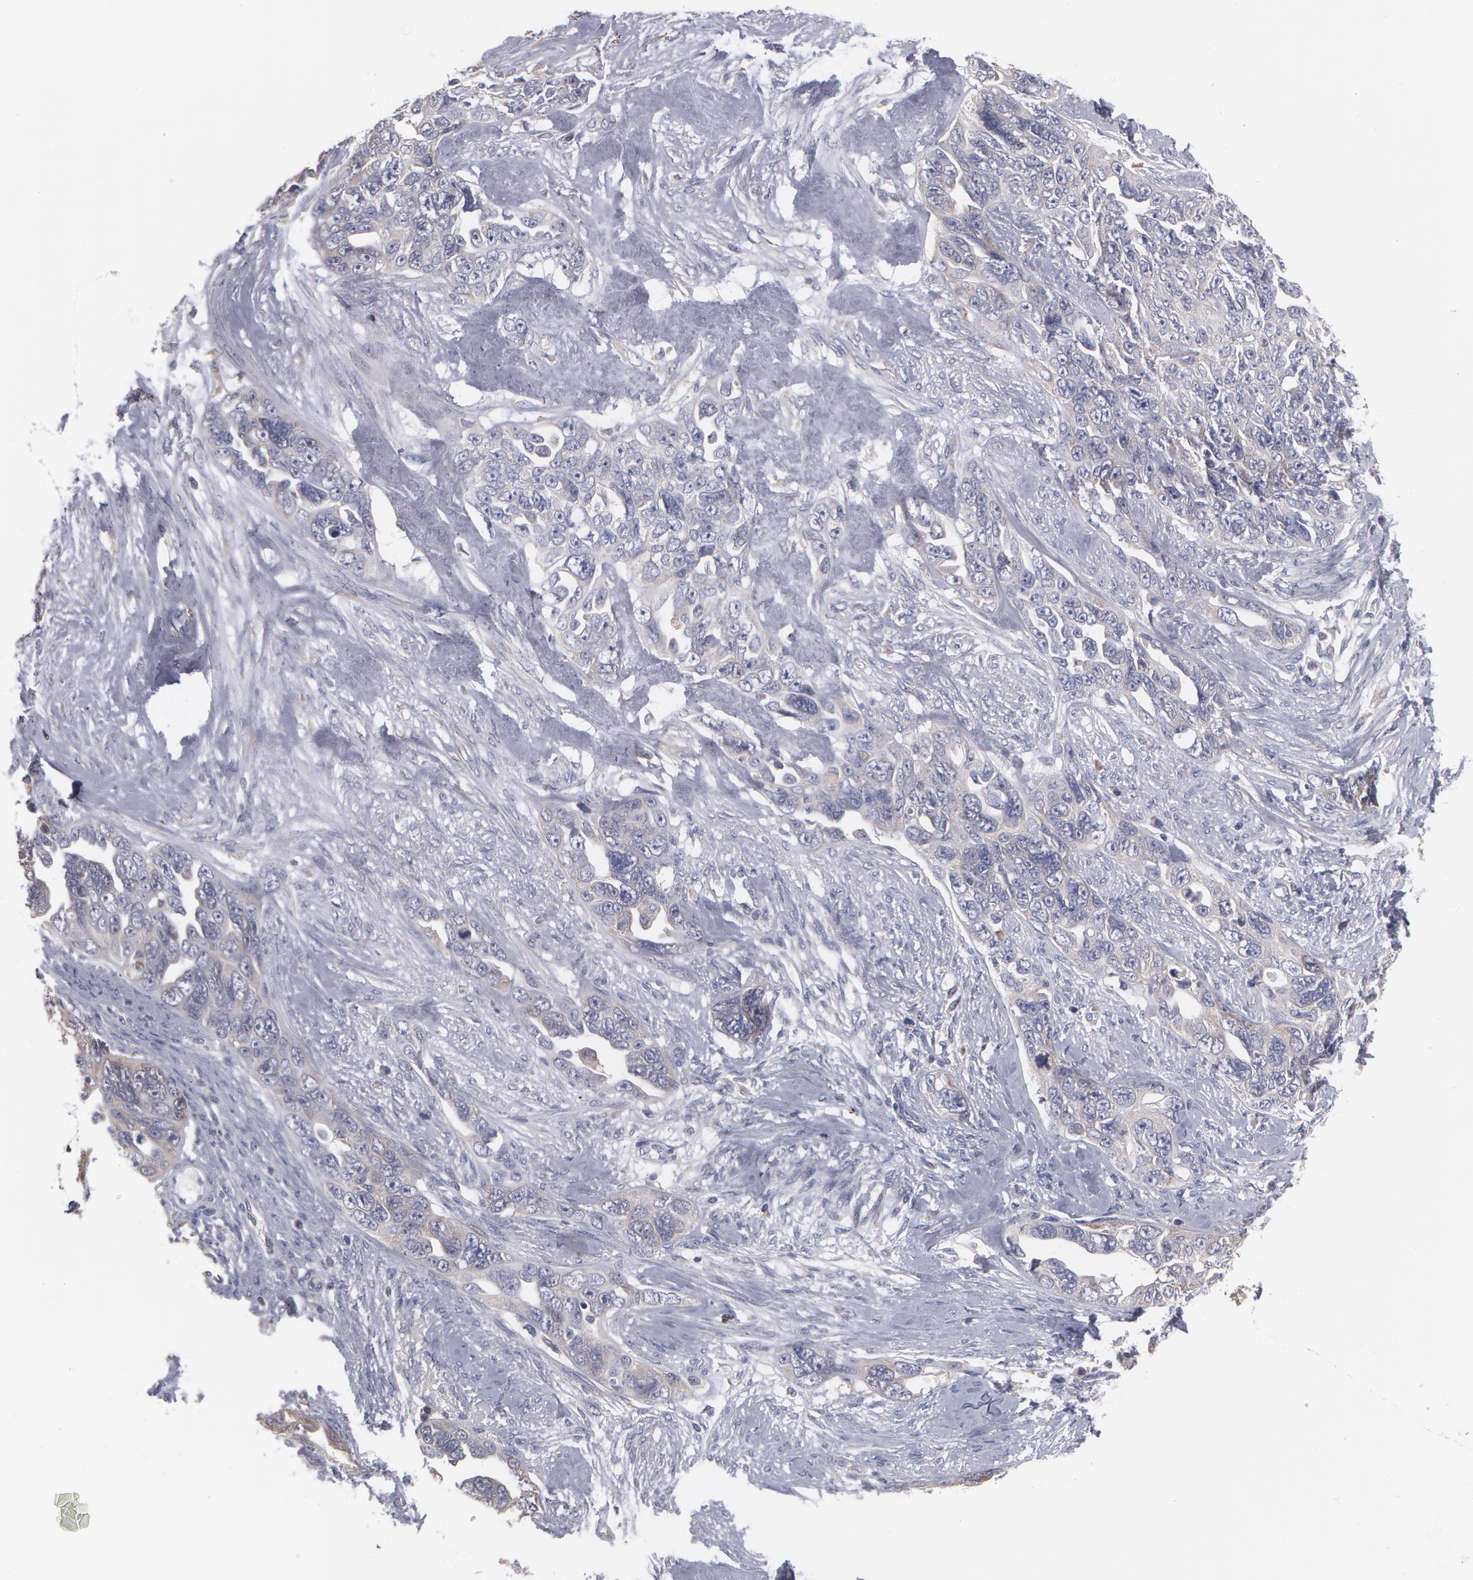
{"staining": {"intensity": "weak", "quantity": "<25%", "location": "cytoplasmic/membranous"}, "tissue": "ovarian cancer", "cell_type": "Tumor cells", "image_type": "cancer", "snomed": [{"axis": "morphology", "description": "Cystadenocarcinoma, serous, NOS"}, {"axis": "topography", "description": "Ovary"}], "caption": "Tumor cells show no significant staining in ovarian serous cystadenocarcinoma. Brightfield microscopy of IHC stained with DAB (brown) and hematoxylin (blue), captured at high magnification.", "gene": "MTHFD1", "patient": {"sex": "female", "age": 63}}